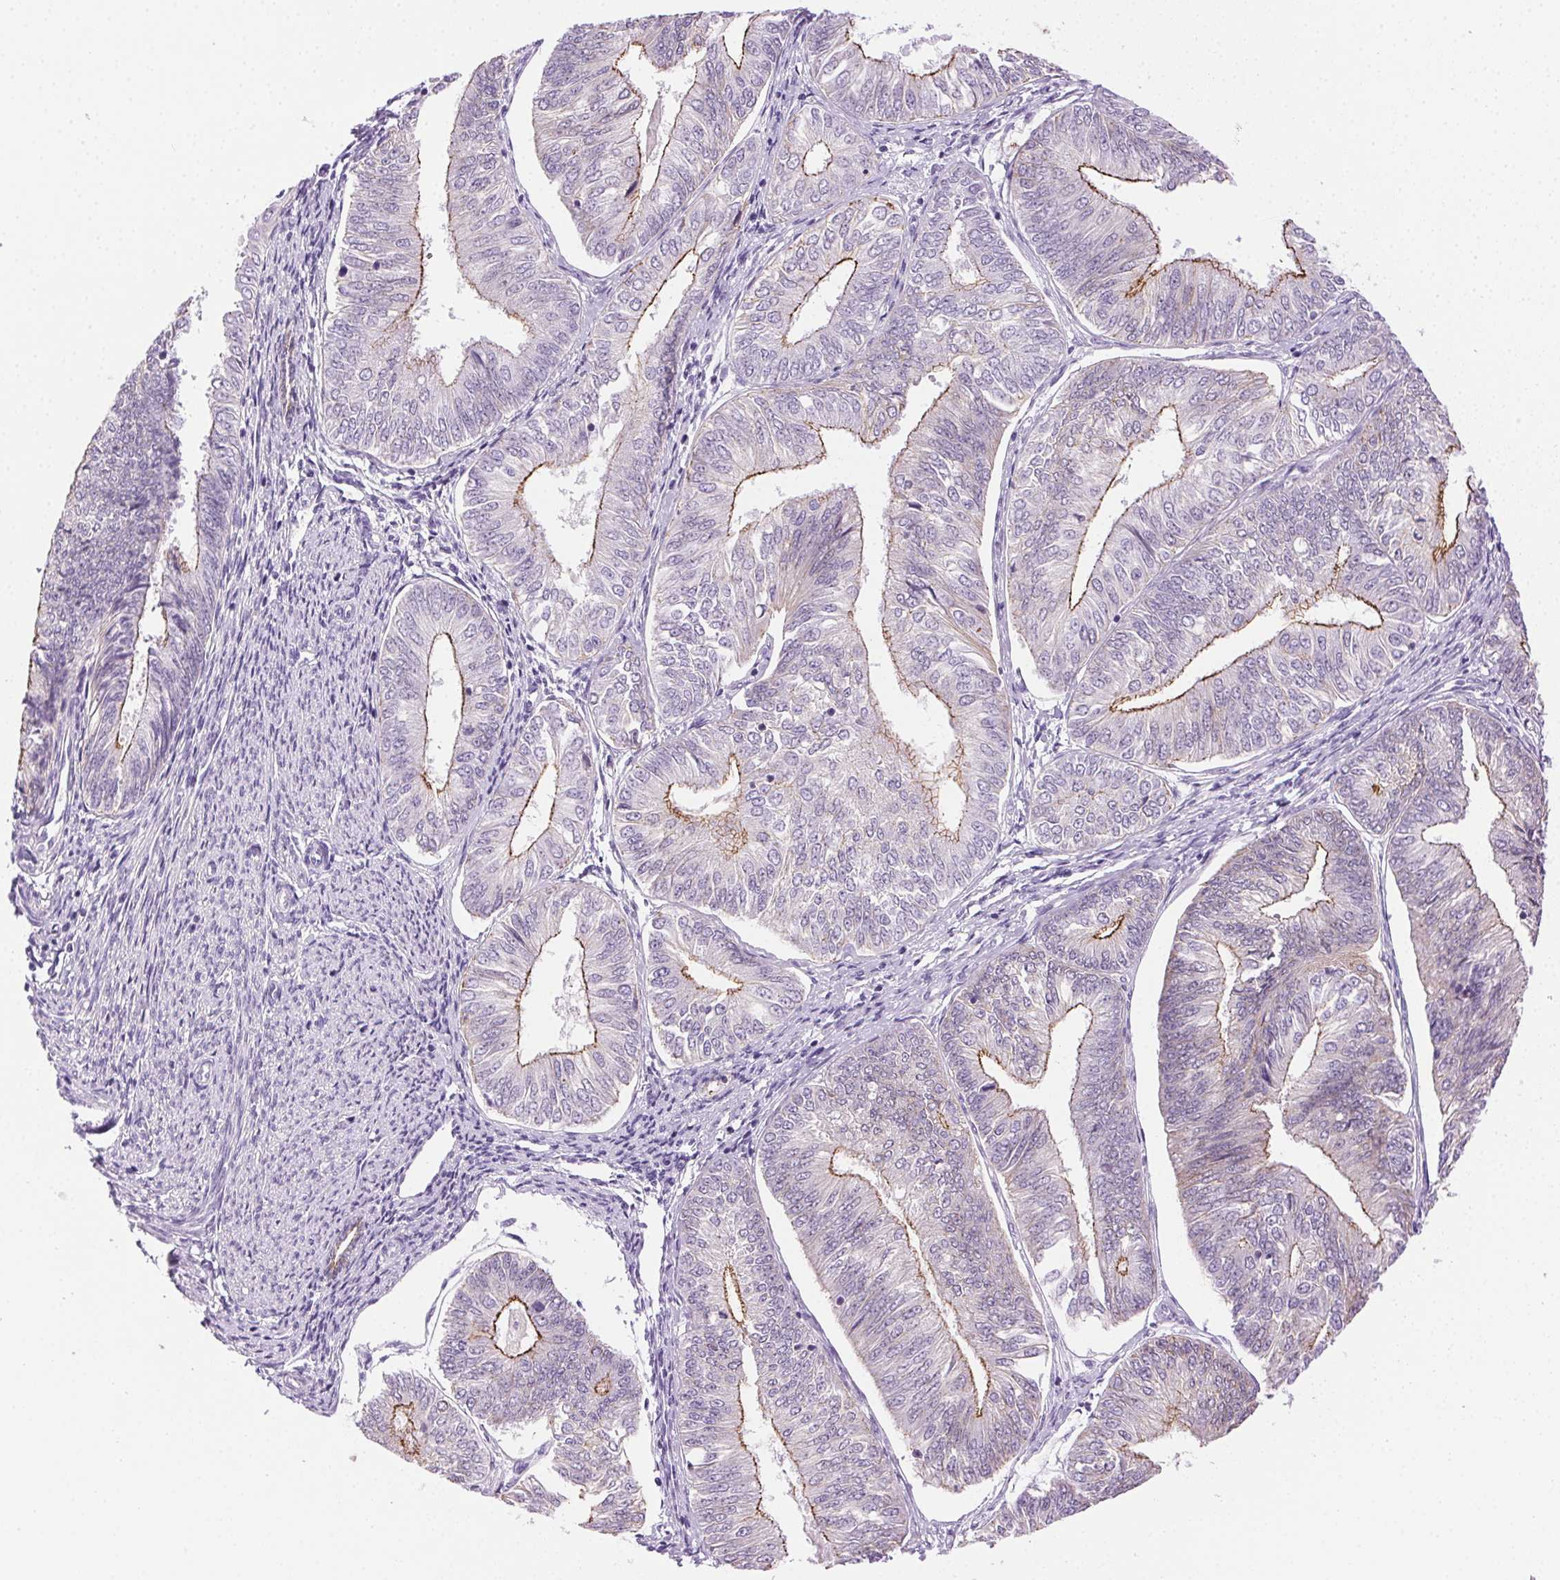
{"staining": {"intensity": "moderate", "quantity": "<25%", "location": "cytoplasmic/membranous"}, "tissue": "endometrial cancer", "cell_type": "Tumor cells", "image_type": "cancer", "snomed": [{"axis": "morphology", "description": "Adenocarcinoma, NOS"}, {"axis": "topography", "description": "Endometrium"}], "caption": "A high-resolution histopathology image shows immunohistochemistry (IHC) staining of endometrial cancer, which shows moderate cytoplasmic/membranous expression in about <25% of tumor cells.", "gene": "CLDN10", "patient": {"sex": "female", "age": 58}}